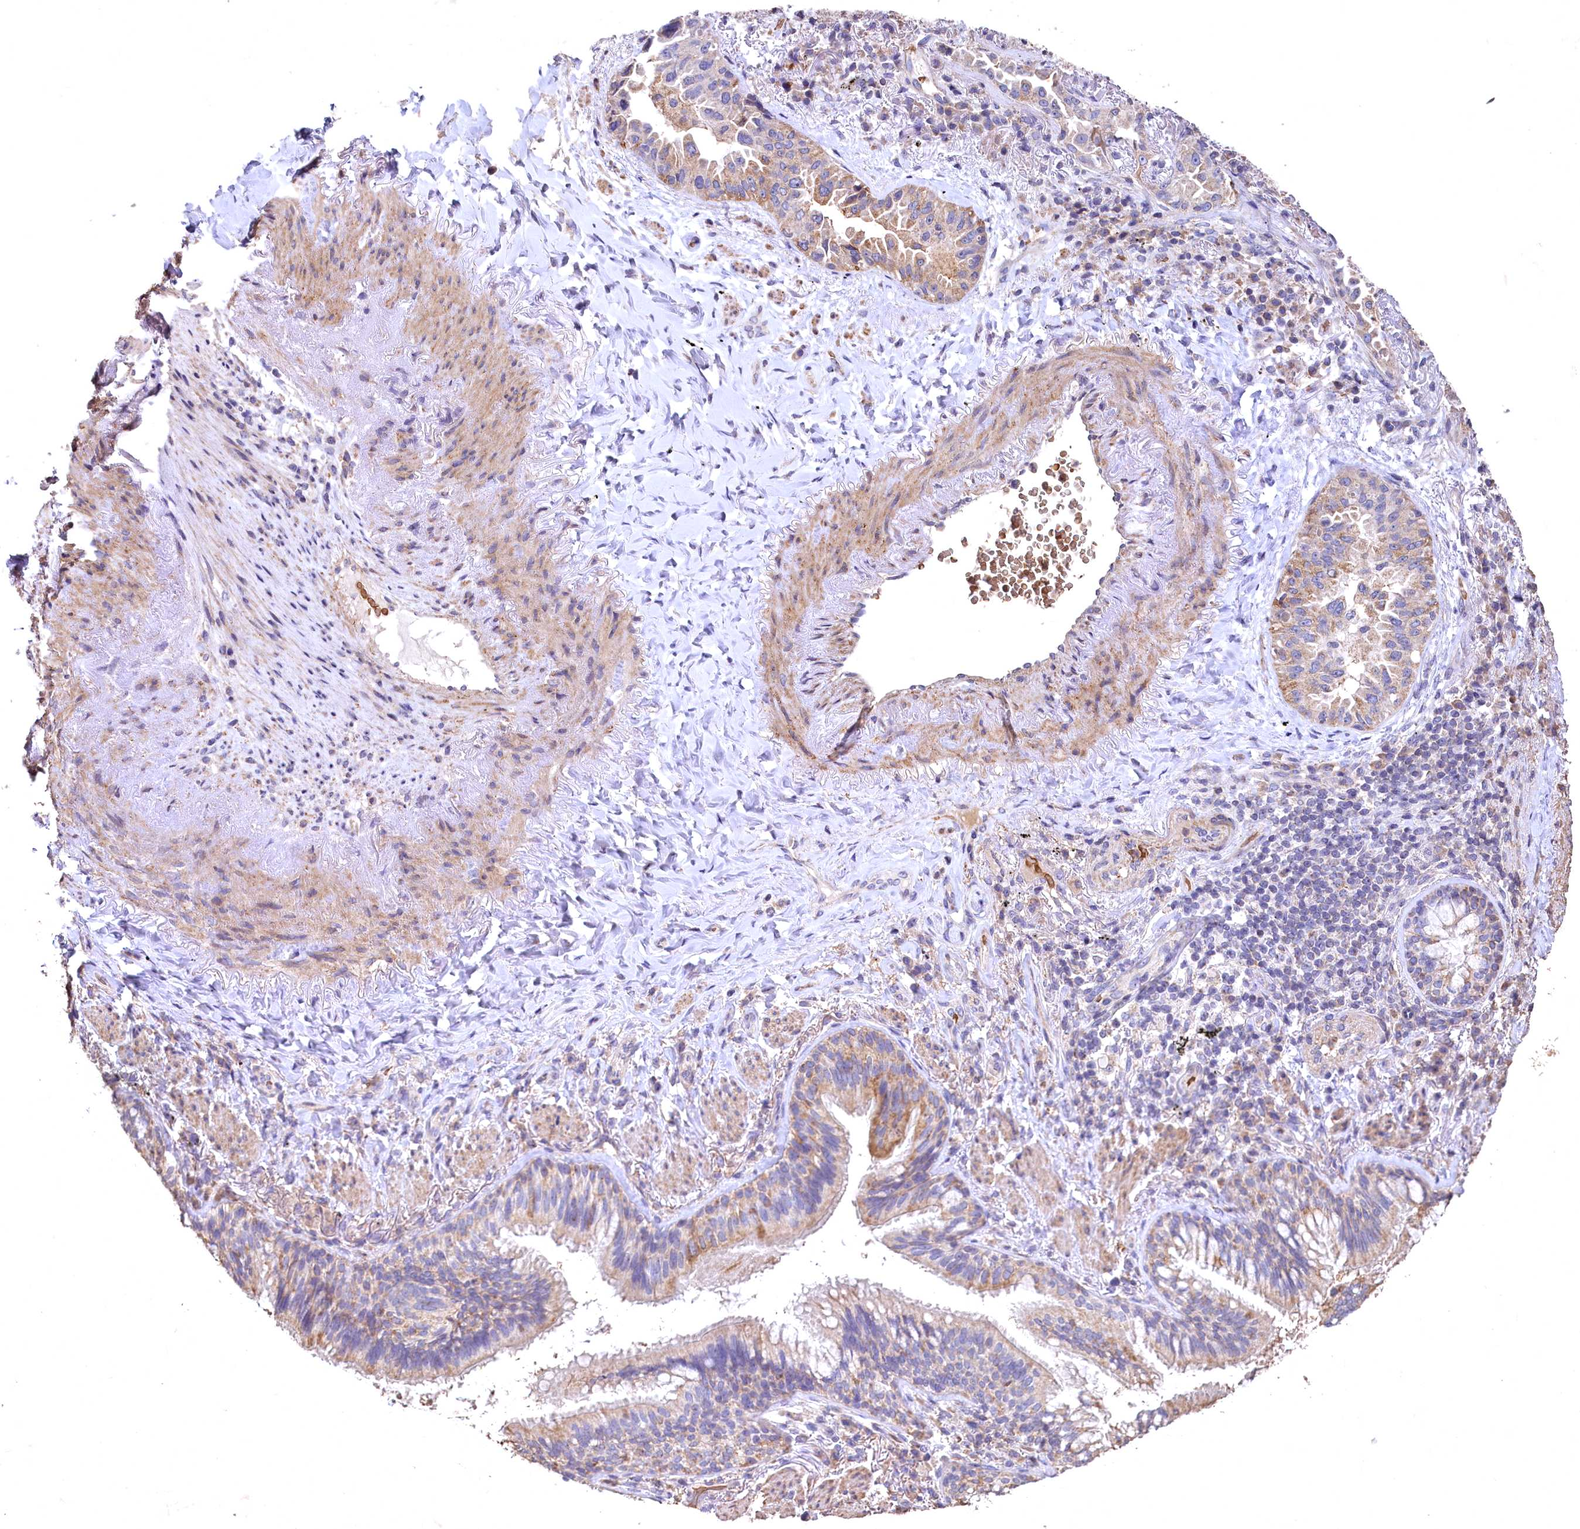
{"staining": {"intensity": "moderate", "quantity": ">75%", "location": "cytoplasmic/membranous"}, "tissue": "lung cancer", "cell_type": "Tumor cells", "image_type": "cancer", "snomed": [{"axis": "morphology", "description": "Adenocarcinoma, NOS"}, {"axis": "topography", "description": "Lung"}], "caption": "A medium amount of moderate cytoplasmic/membranous staining is present in about >75% of tumor cells in lung cancer (adenocarcinoma) tissue.", "gene": "SPTA1", "patient": {"sex": "female", "age": 69}}